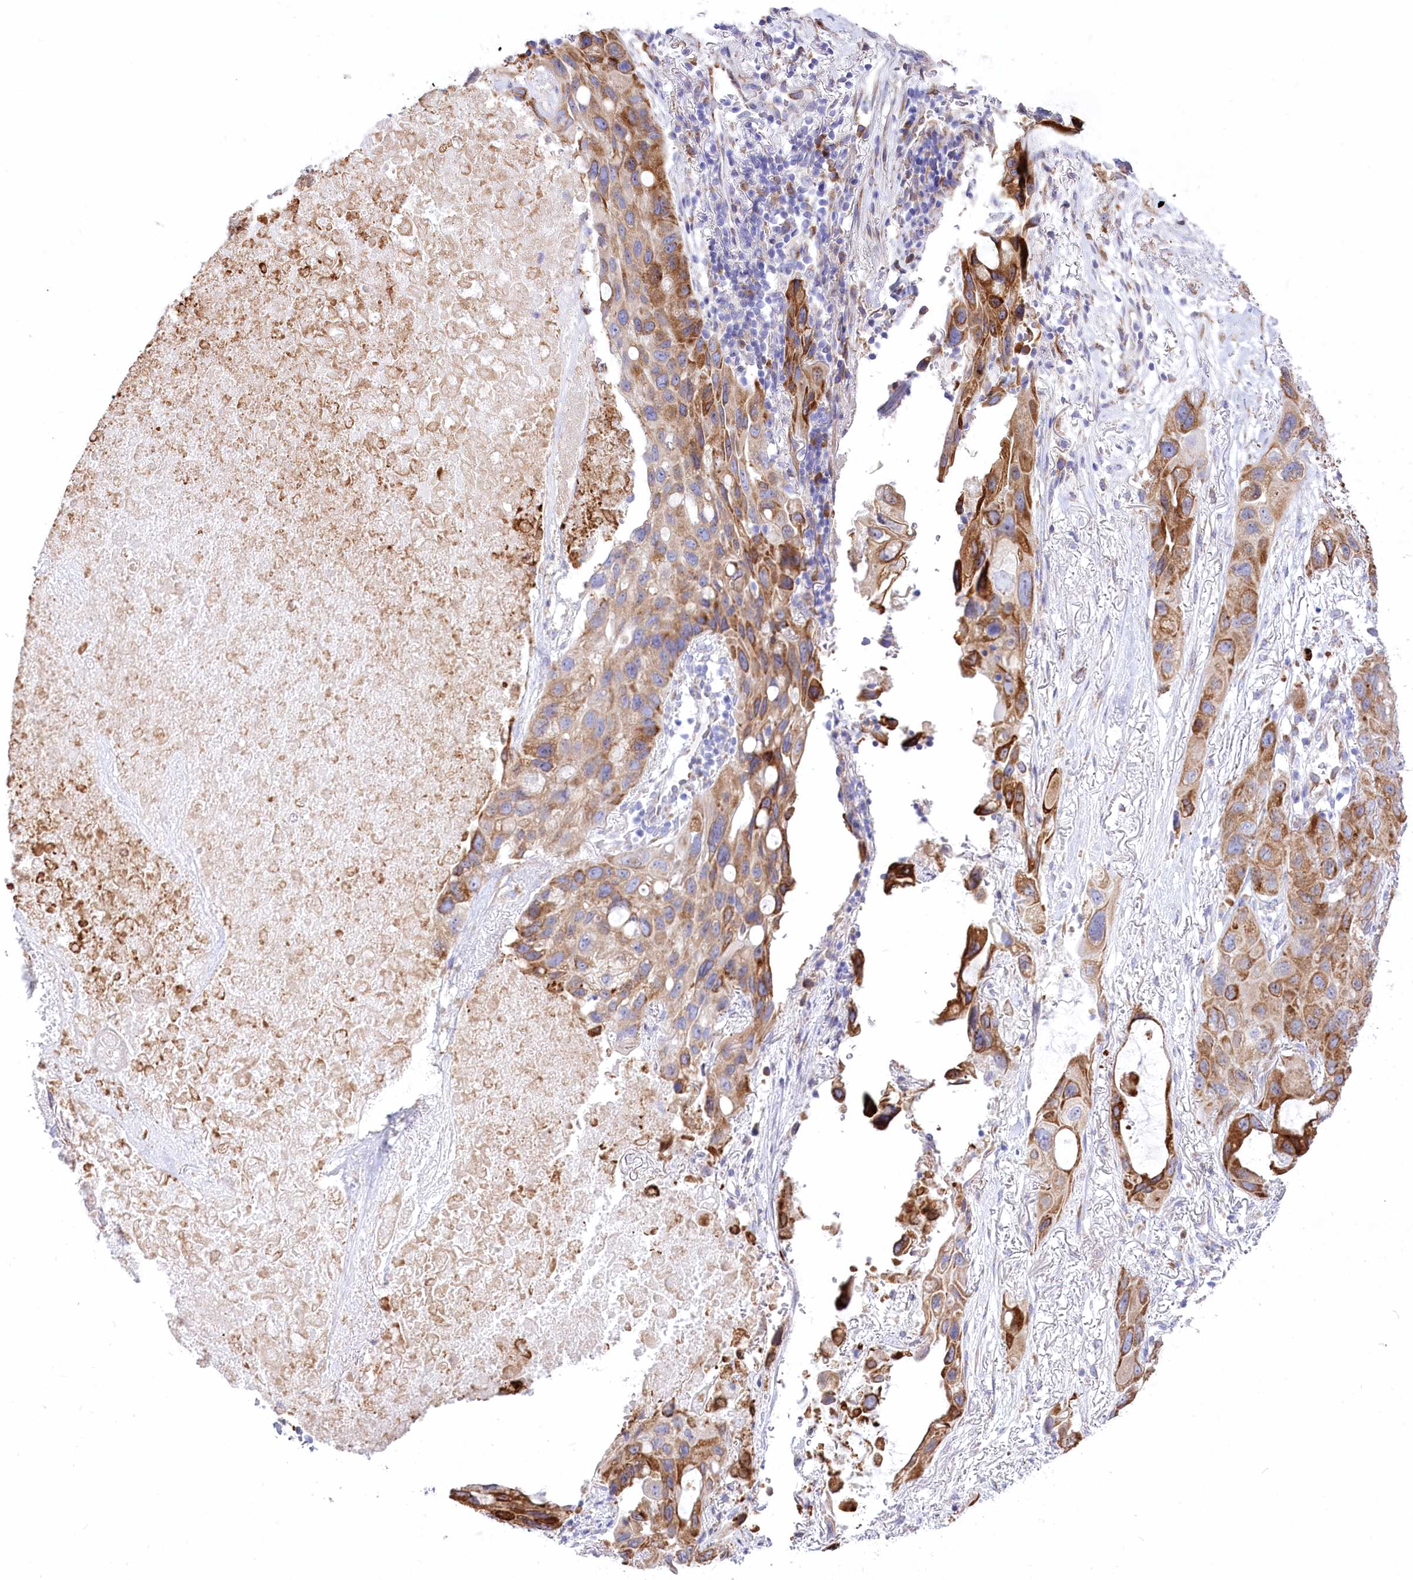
{"staining": {"intensity": "moderate", "quantity": ">75%", "location": "cytoplasmic/membranous"}, "tissue": "lung cancer", "cell_type": "Tumor cells", "image_type": "cancer", "snomed": [{"axis": "morphology", "description": "Squamous cell carcinoma, NOS"}, {"axis": "topography", "description": "Lung"}], "caption": "Immunohistochemistry of lung cancer (squamous cell carcinoma) reveals medium levels of moderate cytoplasmic/membranous staining in approximately >75% of tumor cells. (Brightfield microscopy of DAB IHC at high magnification).", "gene": "STT3B", "patient": {"sex": "female", "age": 73}}